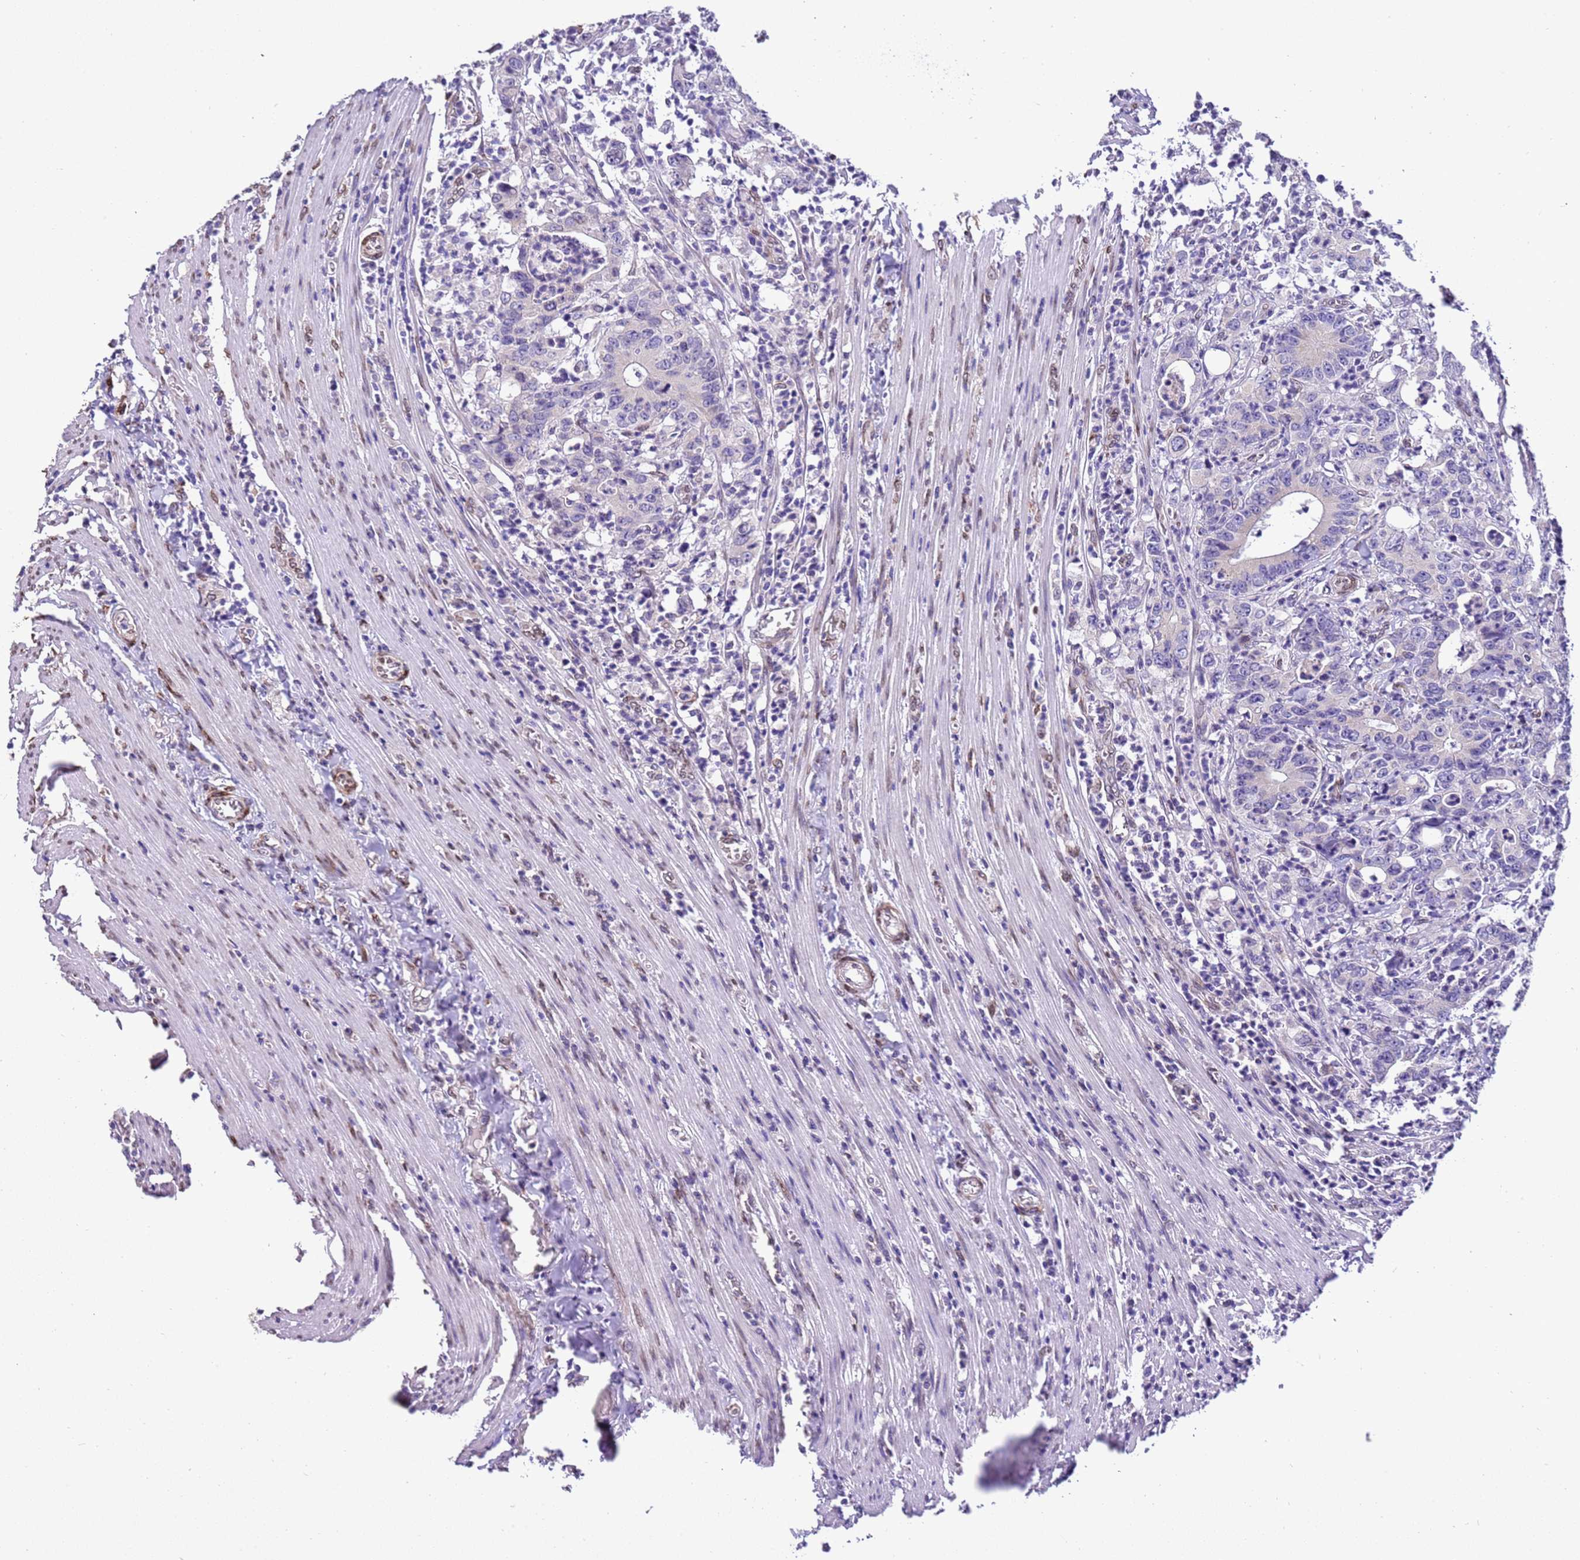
{"staining": {"intensity": "negative", "quantity": "none", "location": "none"}, "tissue": "colorectal cancer", "cell_type": "Tumor cells", "image_type": "cancer", "snomed": [{"axis": "morphology", "description": "Adenocarcinoma, NOS"}, {"axis": "topography", "description": "Colon"}], "caption": "Immunohistochemical staining of colorectal adenocarcinoma displays no significant expression in tumor cells. Brightfield microscopy of immunohistochemistry (IHC) stained with DAB (brown) and hematoxylin (blue), captured at high magnification.", "gene": "TMEM47", "patient": {"sex": "female", "age": 75}}